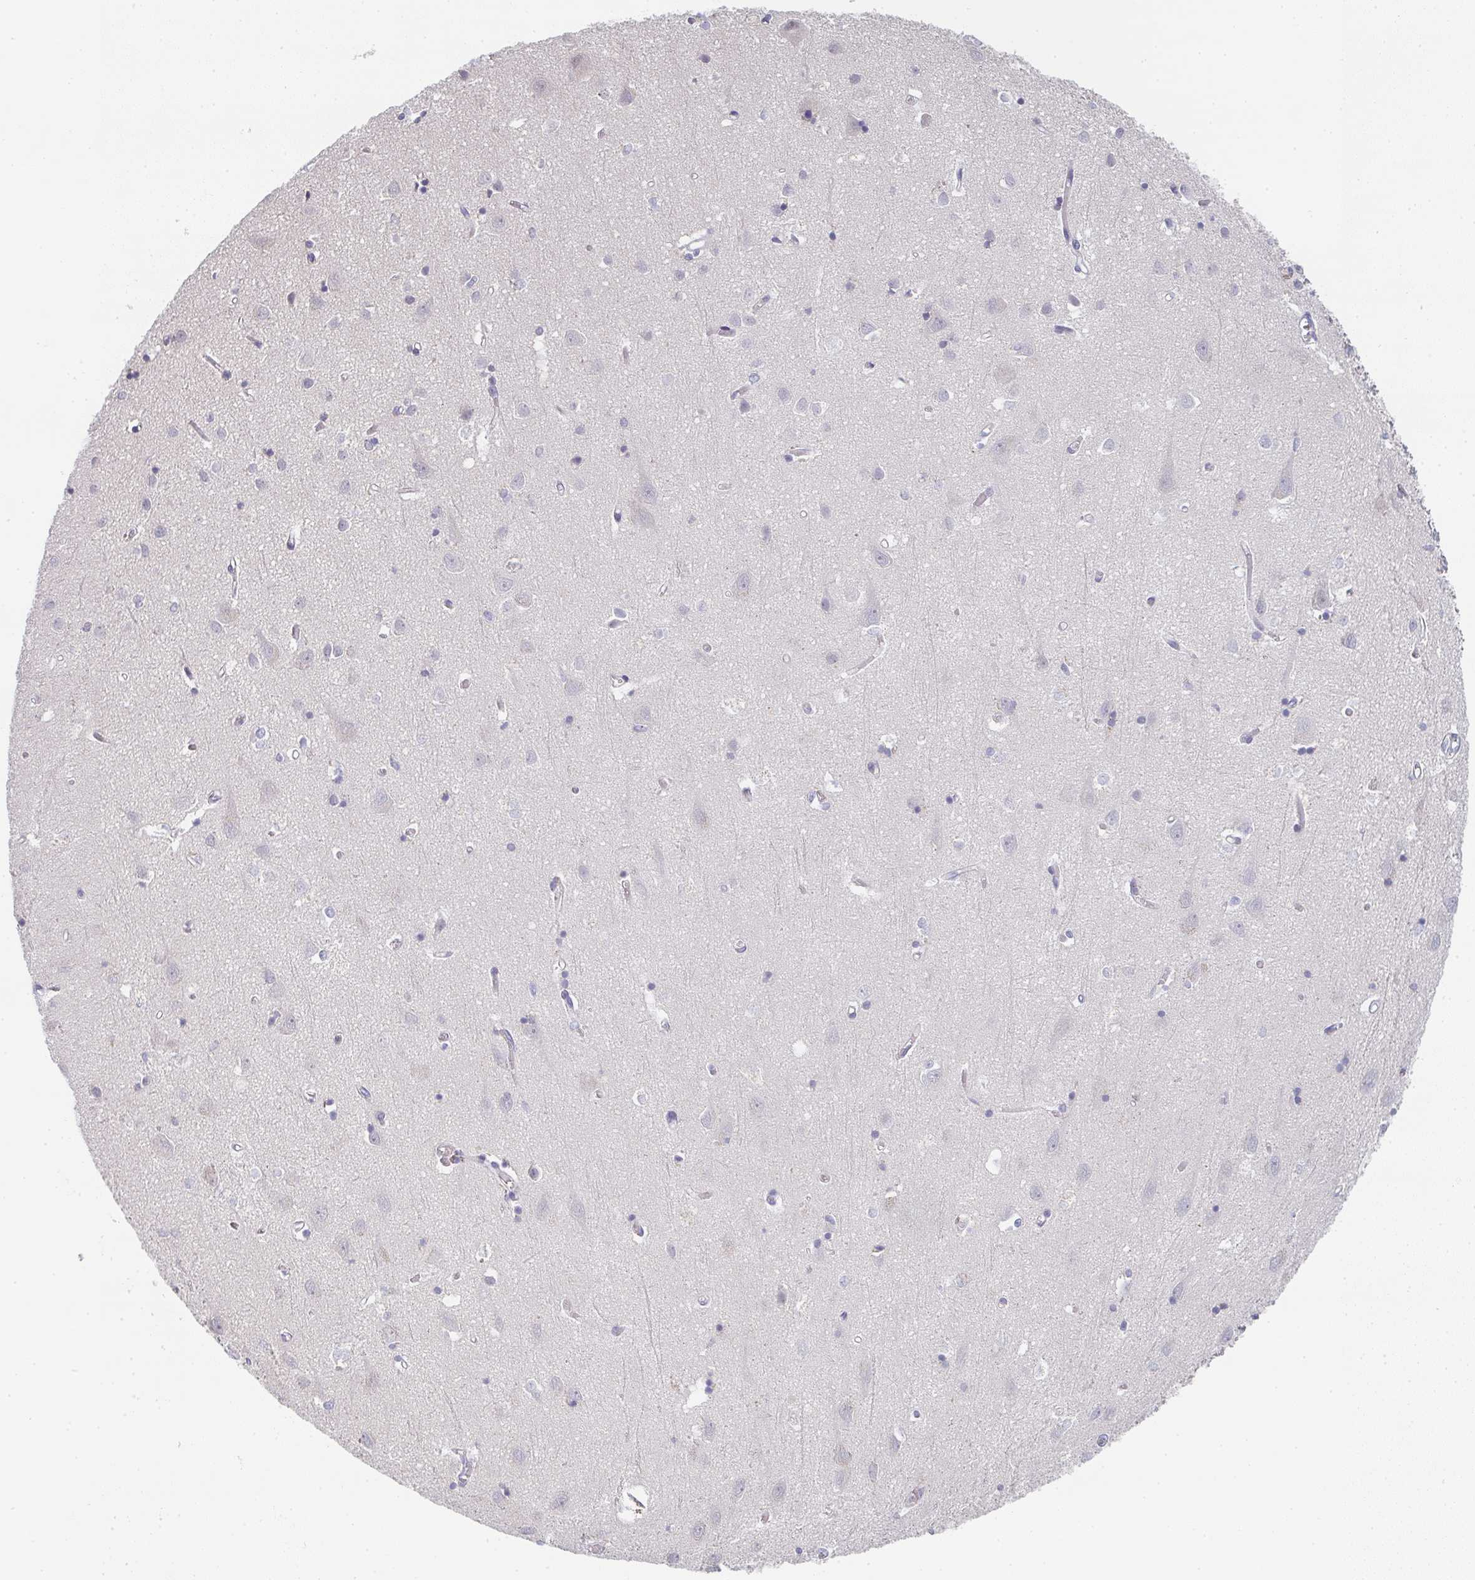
{"staining": {"intensity": "negative", "quantity": "none", "location": "none"}, "tissue": "cerebral cortex", "cell_type": "Endothelial cells", "image_type": "normal", "snomed": [{"axis": "morphology", "description": "Normal tissue, NOS"}, {"axis": "topography", "description": "Cerebral cortex"}], "caption": "Histopathology image shows no significant protein expression in endothelial cells of normal cerebral cortex.", "gene": "CHMP5", "patient": {"sex": "male", "age": 70}}